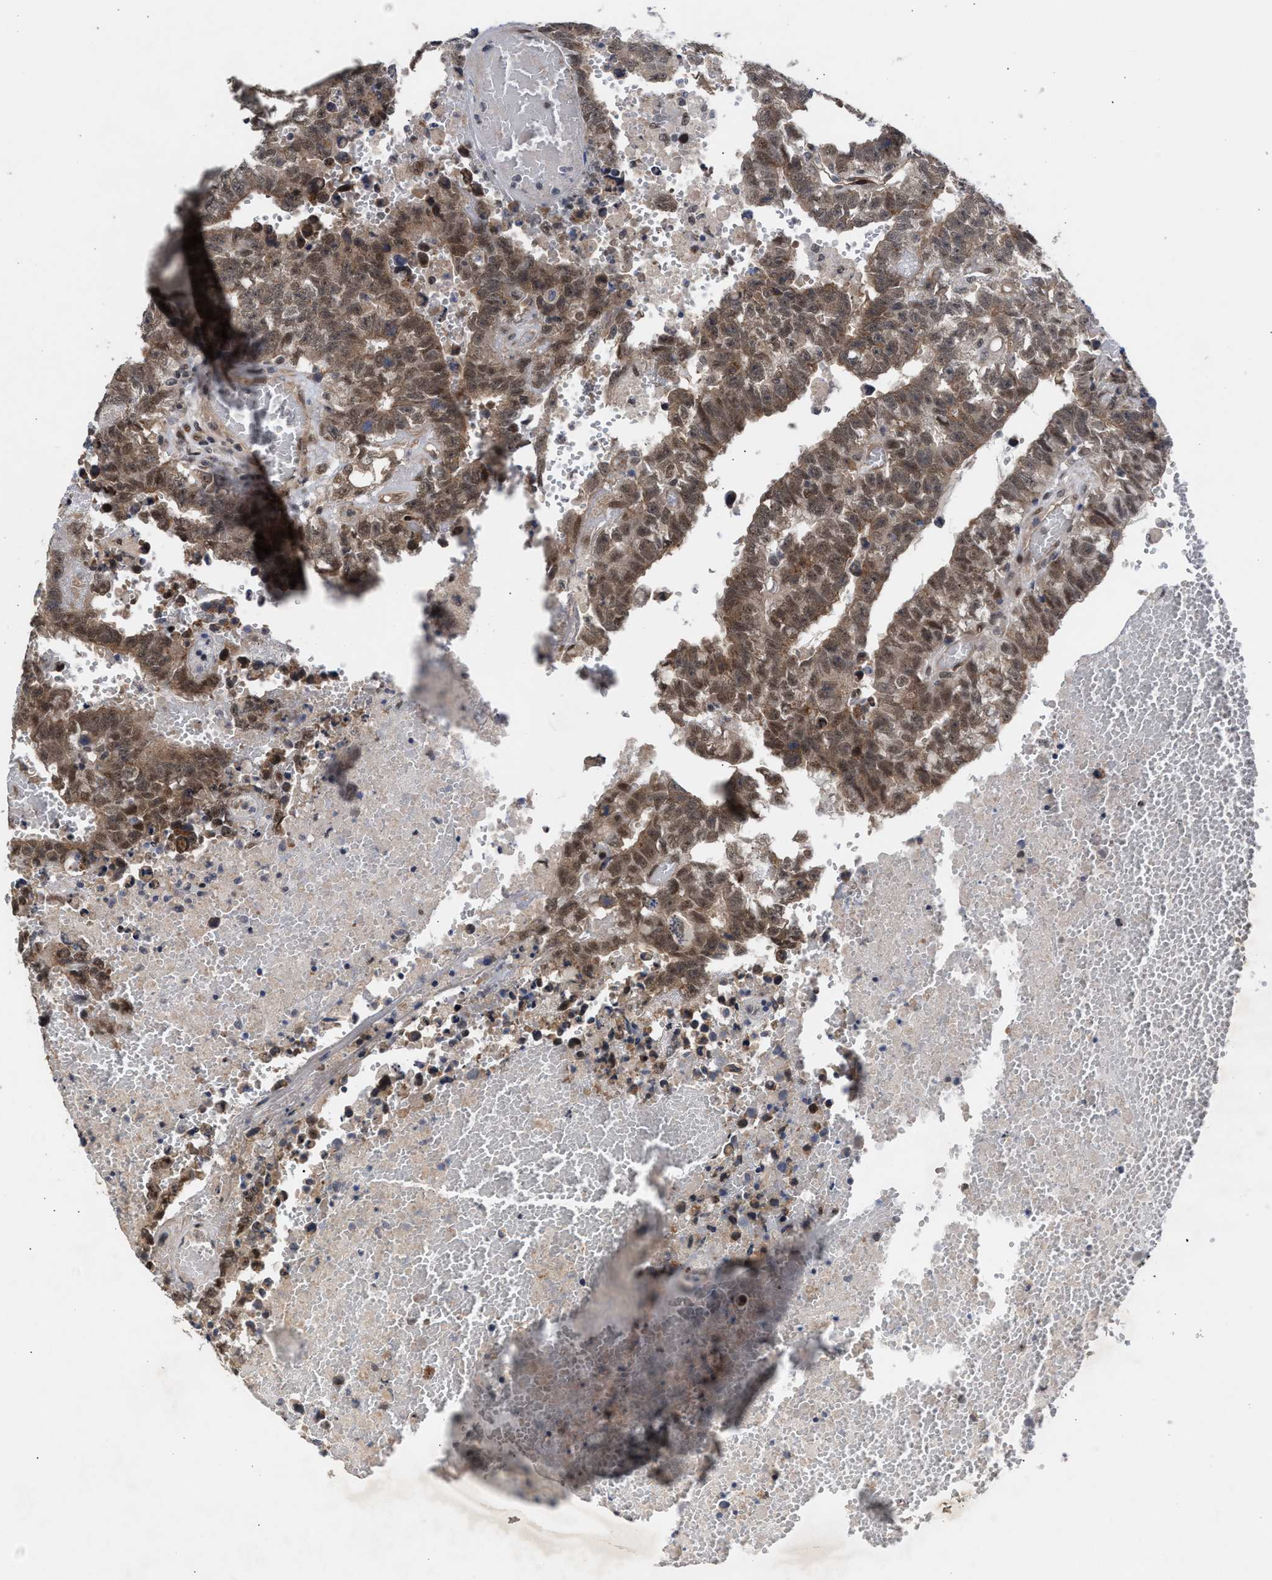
{"staining": {"intensity": "moderate", "quantity": ">75%", "location": "cytoplasmic/membranous"}, "tissue": "testis cancer", "cell_type": "Tumor cells", "image_type": "cancer", "snomed": [{"axis": "morphology", "description": "Carcinoma, Embryonal, NOS"}, {"axis": "topography", "description": "Testis"}], "caption": "DAB immunohistochemical staining of testis cancer (embryonal carcinoma) shows moderate cytoplasmic/membranous protein staining in about >75% of tumor cells.", "gene": "MKNK2", "patient": {"sex": "male", "age": 25}}